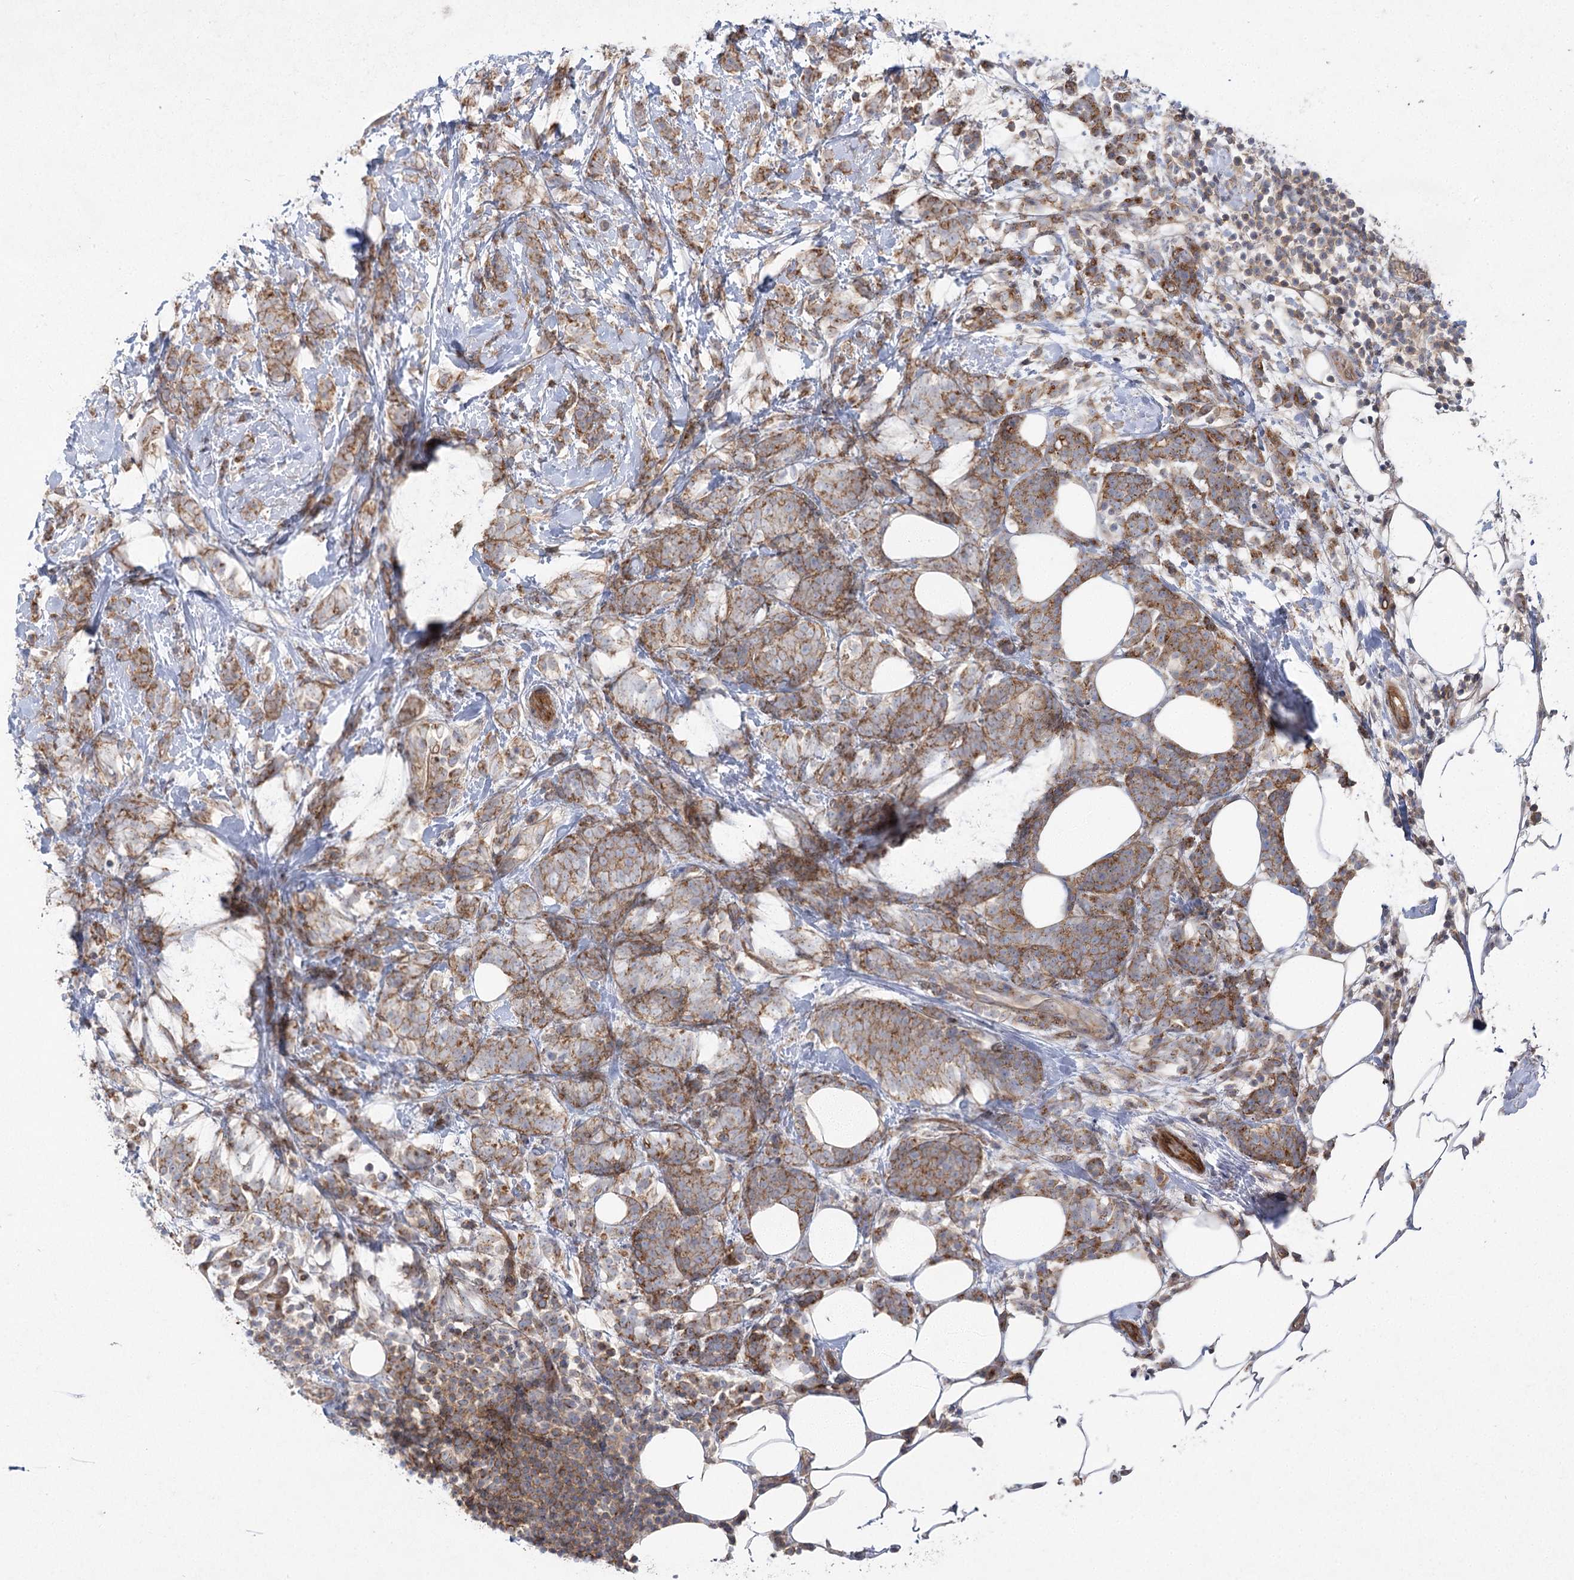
{"staining": {"intensity": "moderate", "quantity": ">75%", "location": "cytoplasmic/membranous"}, "tissue": "breast cancer", "cell_type": "Tumor cells", "image_type": "cancer", "snomed": [{"axis": "morphology", "description": "Lobular carcinoma"}, {"axis": "topography", "description": "Breast"}], "caption": "Human breast cancer stained with a brown dye shows moderate cytoplasmic/membranous positive positivity in about >75% of tumor cells.", "gene": "KIAA0825", "patient": {"sex": "female", "age": 58}}